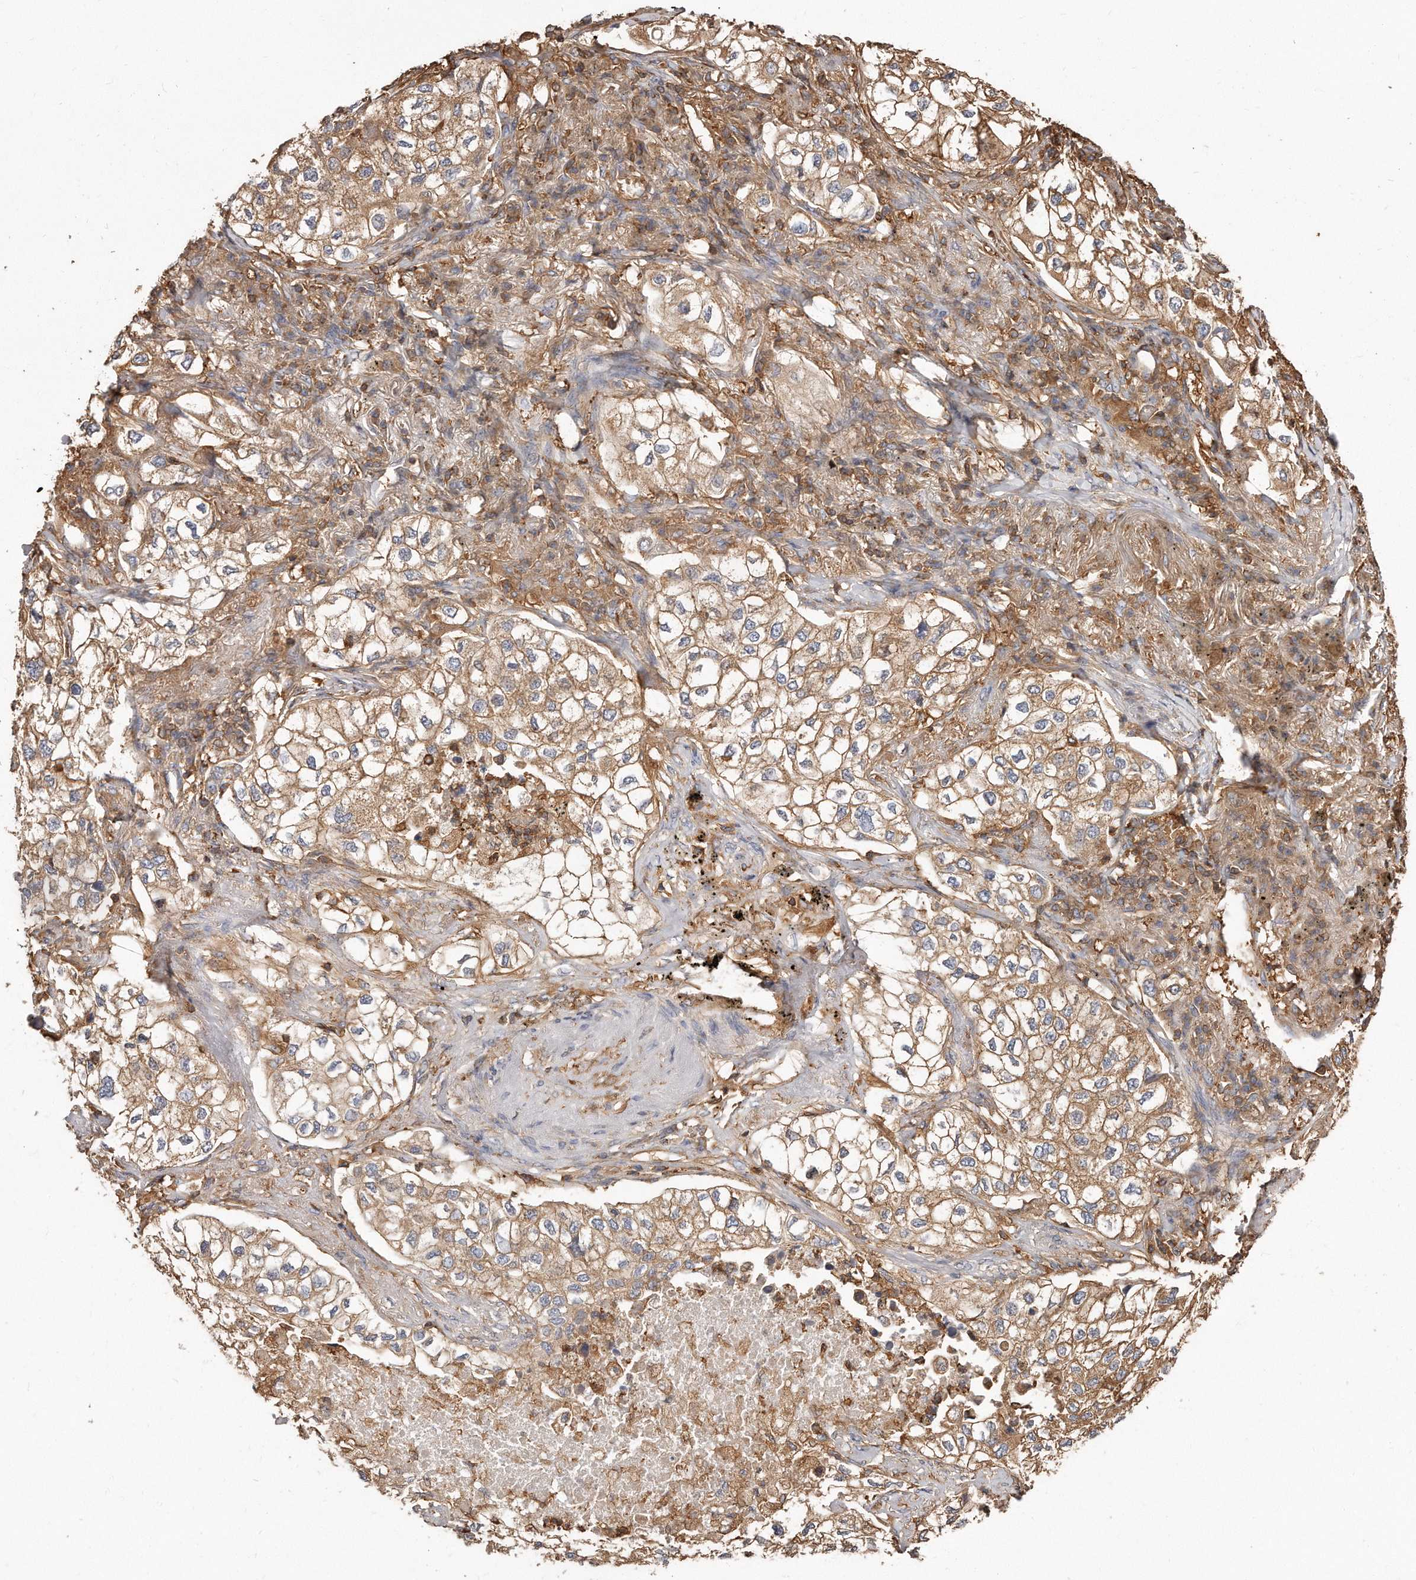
{"staining": {"intensity": "moderate", "quantity": ">75%", "location": "cytoplasmic/membranous"}, "tissue": "lung cancer", "cell_type": "Tumor cells", "image_type": "cancer", "snomed": [{"axis": "morphology", "description": "Adenocarcinoma, NOS"}, {"axis": "topography", "description": "Lung"}], "caption": "The photomicrograph demonstrates a brown stain indicating the presence of a protein in the cytoplasmic/membranous of tumor cells in lung adenocarcinoma.", "gene": "CAP1", "patient": {"sex": "male", "age": 63}}